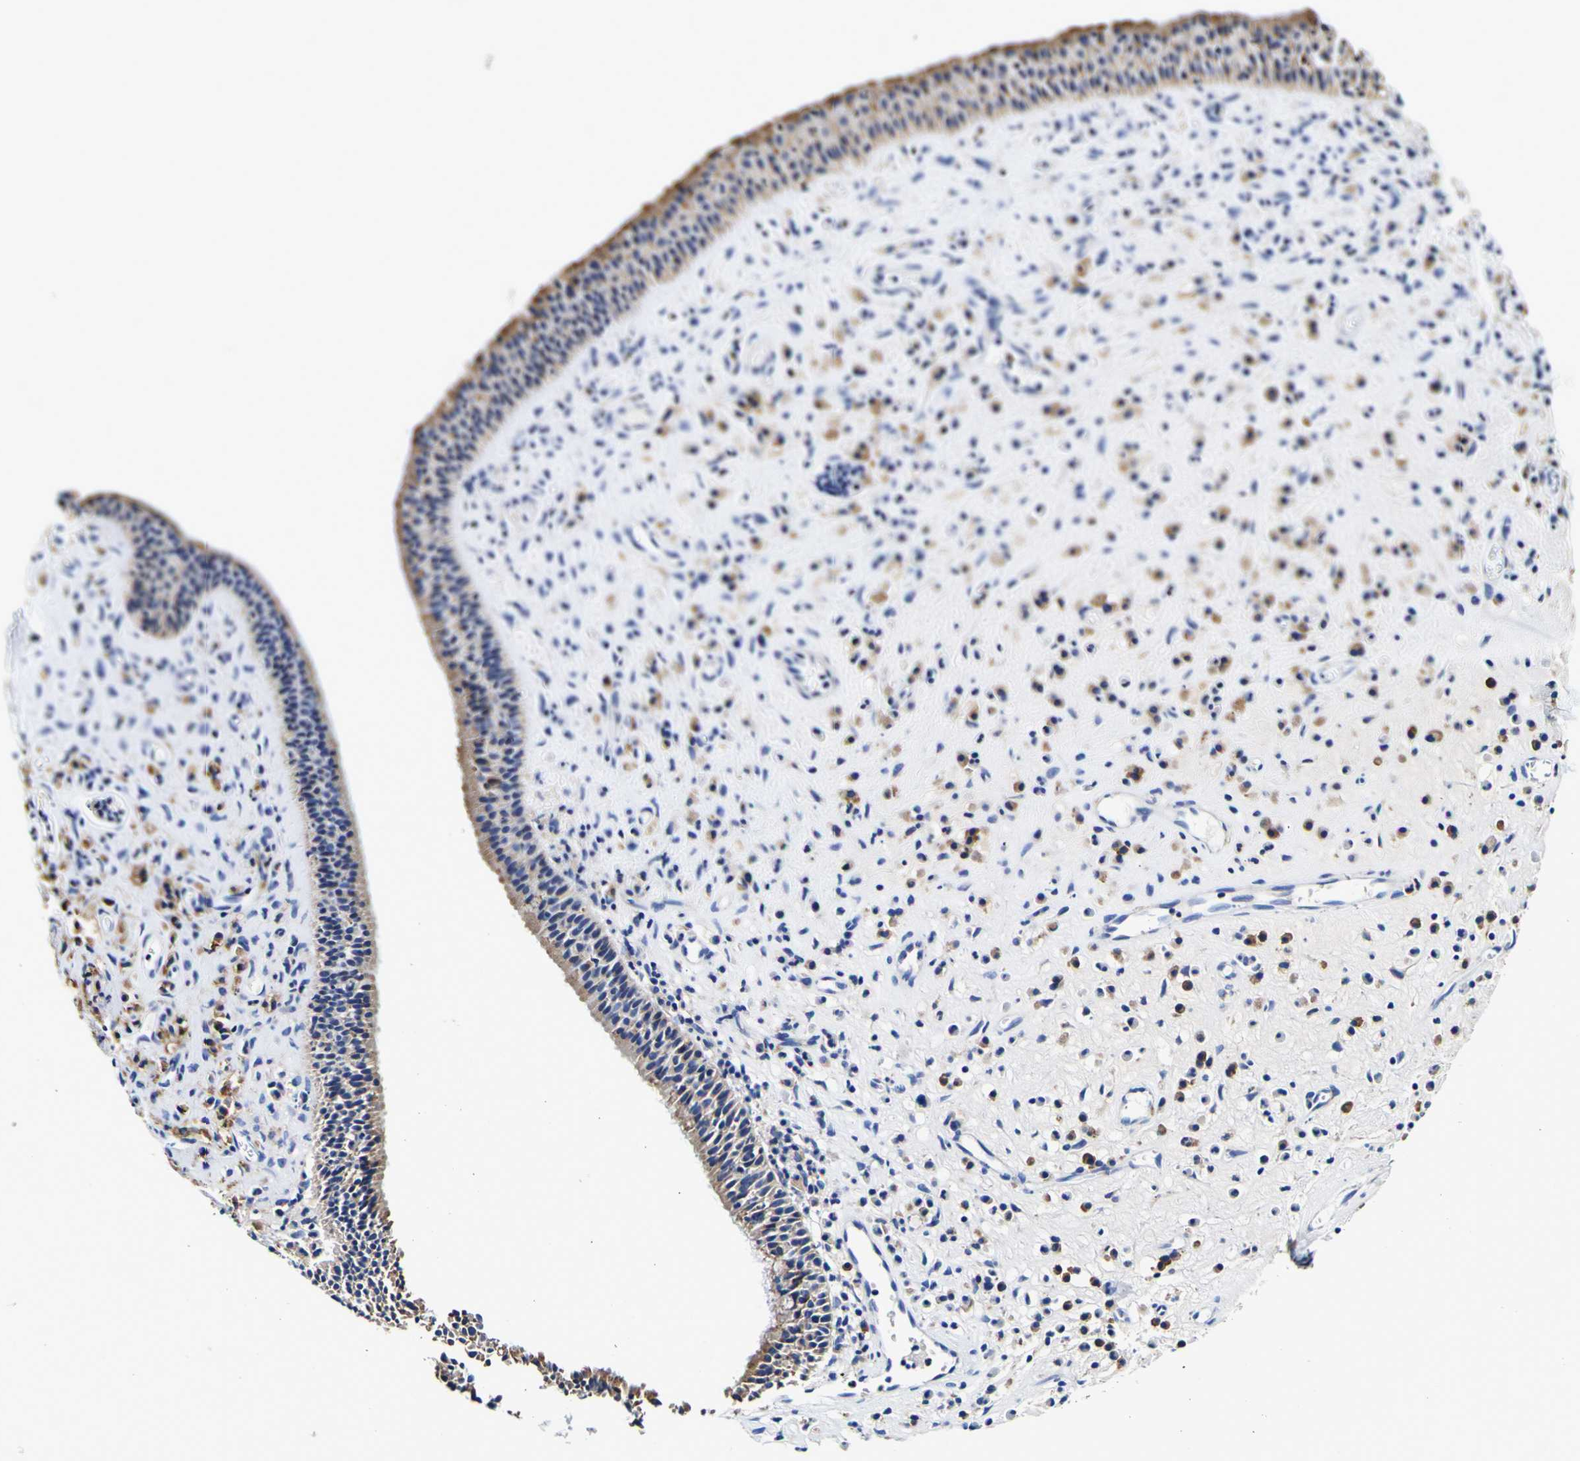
{"staining": {"intensity": "moderate", "quantity": "25%-75%", "location": "cytoplasmic/membranous"}, "tissue": "nasopharynx", "cell_type": "Respiratory epithelial cells", "image_type": "normal", "snomed": [{"axis": "morphology", "description": "Normal tissue, NOS"}, {"axis": "topography", "description": "Nasopharynx"}], "caption": "Immunohistochemistry photomicrograph of normal nasopharynx: nasopharynx stained using IHC displays medium levels of moderate protein expression localized specifically in the cytoplasmic/membranous of respiratory epithelial cells, appearing as a cytoplasmic/membranous brown color.", "gene": "P4HB", "patient": {"sex": "female", "age": 51}}